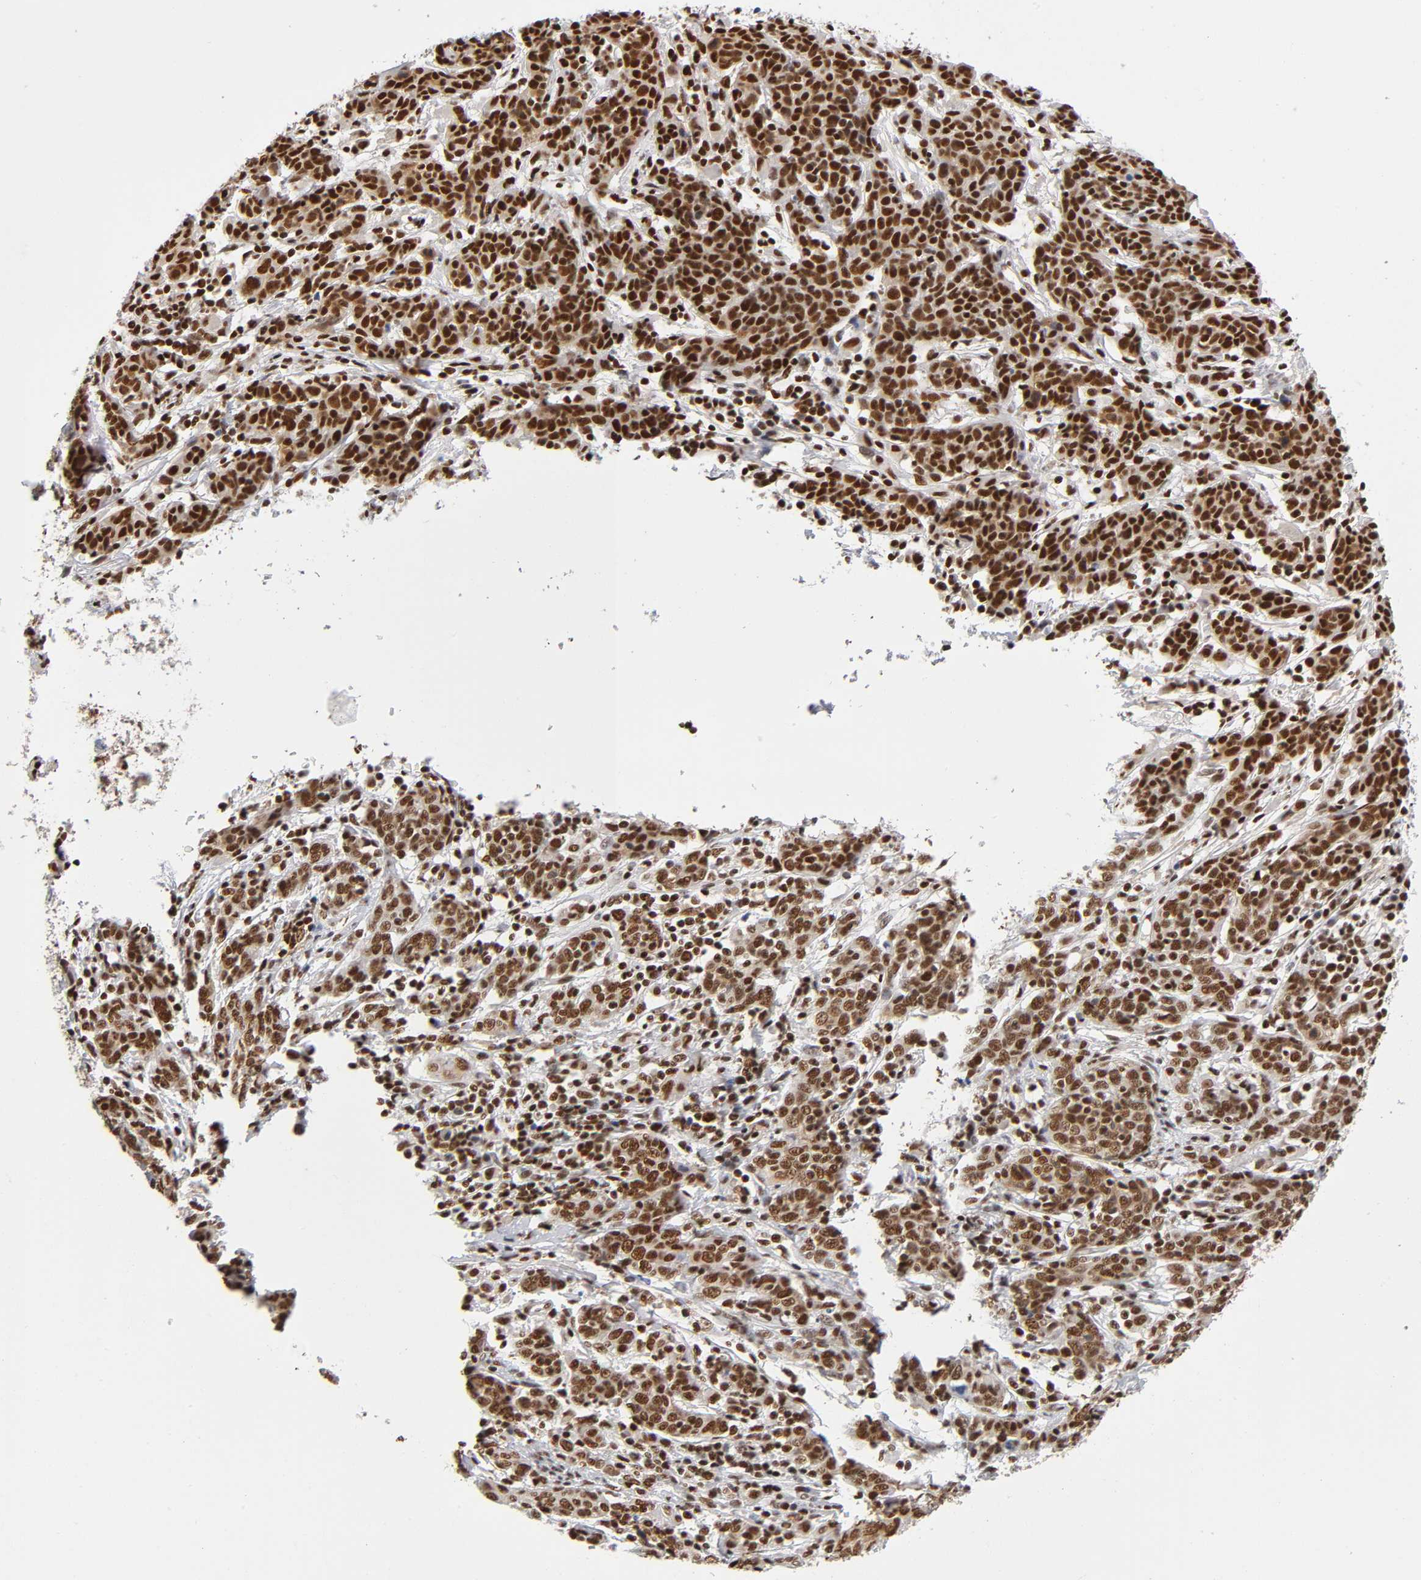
{"staining": {"intensity": "strong", "quantity": ">75%", "location": "nuclear"}, "tissue": "cervical cancer", "cell_type": "Tumor cells", "image_type": "cancer", "snomed": [{"axis": "morphology", "description": "Normal tissue, NOS"}, {"axis": "morphology", "description": "Squamous cell carcinoma, NOS"}, {"axis": "topography", "description": "Cervix"}], "caption": "Brown immunohistochemical staining in human cervical squamous cell carcinoma demonstrates strong nuclear staining in about >75% of tumor cells.", "gene": "ILKAP", "patient": {"sex": "female", "age": 67}}